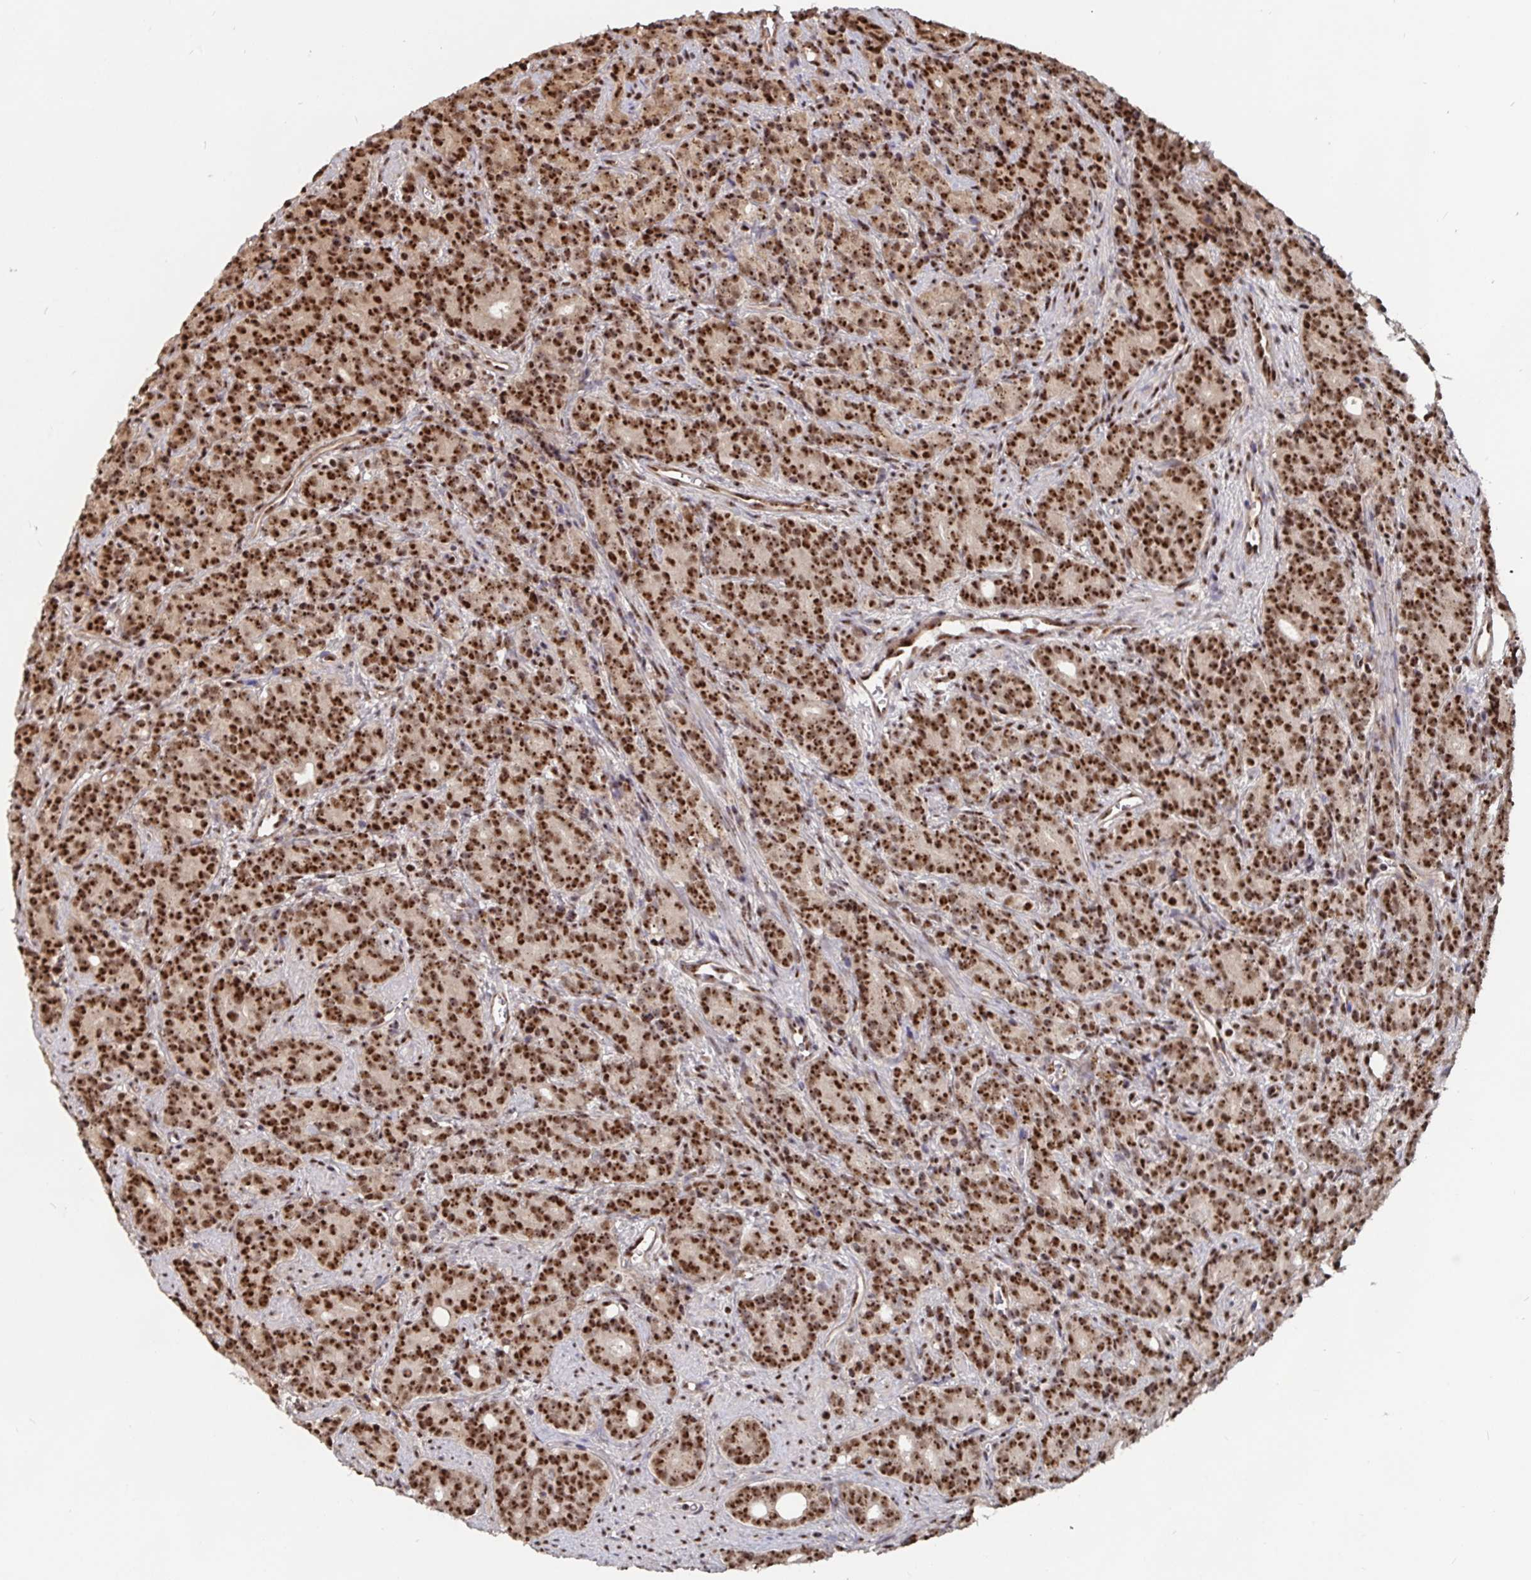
{"staining": {"intensity": "strong", "quantity": ">75%", "location": "nuclear"}, "tissue": "prostate cancer", "cell_type": "Tumor cells", "image_type": "cancer", "snomed": [{"axis": "morphology", "description": "Adenocarcinoma, High grade"}, {"axis": "topography", "description": "Prostate"}], "caption": "Human prostate high-grade adenocarcinoma stained with a brown dye exhibits strong nuclear positive expression in about >75% of tumor cells.", "gene": "LAS1L", "patient": {"sex": "male", "age": 84}}